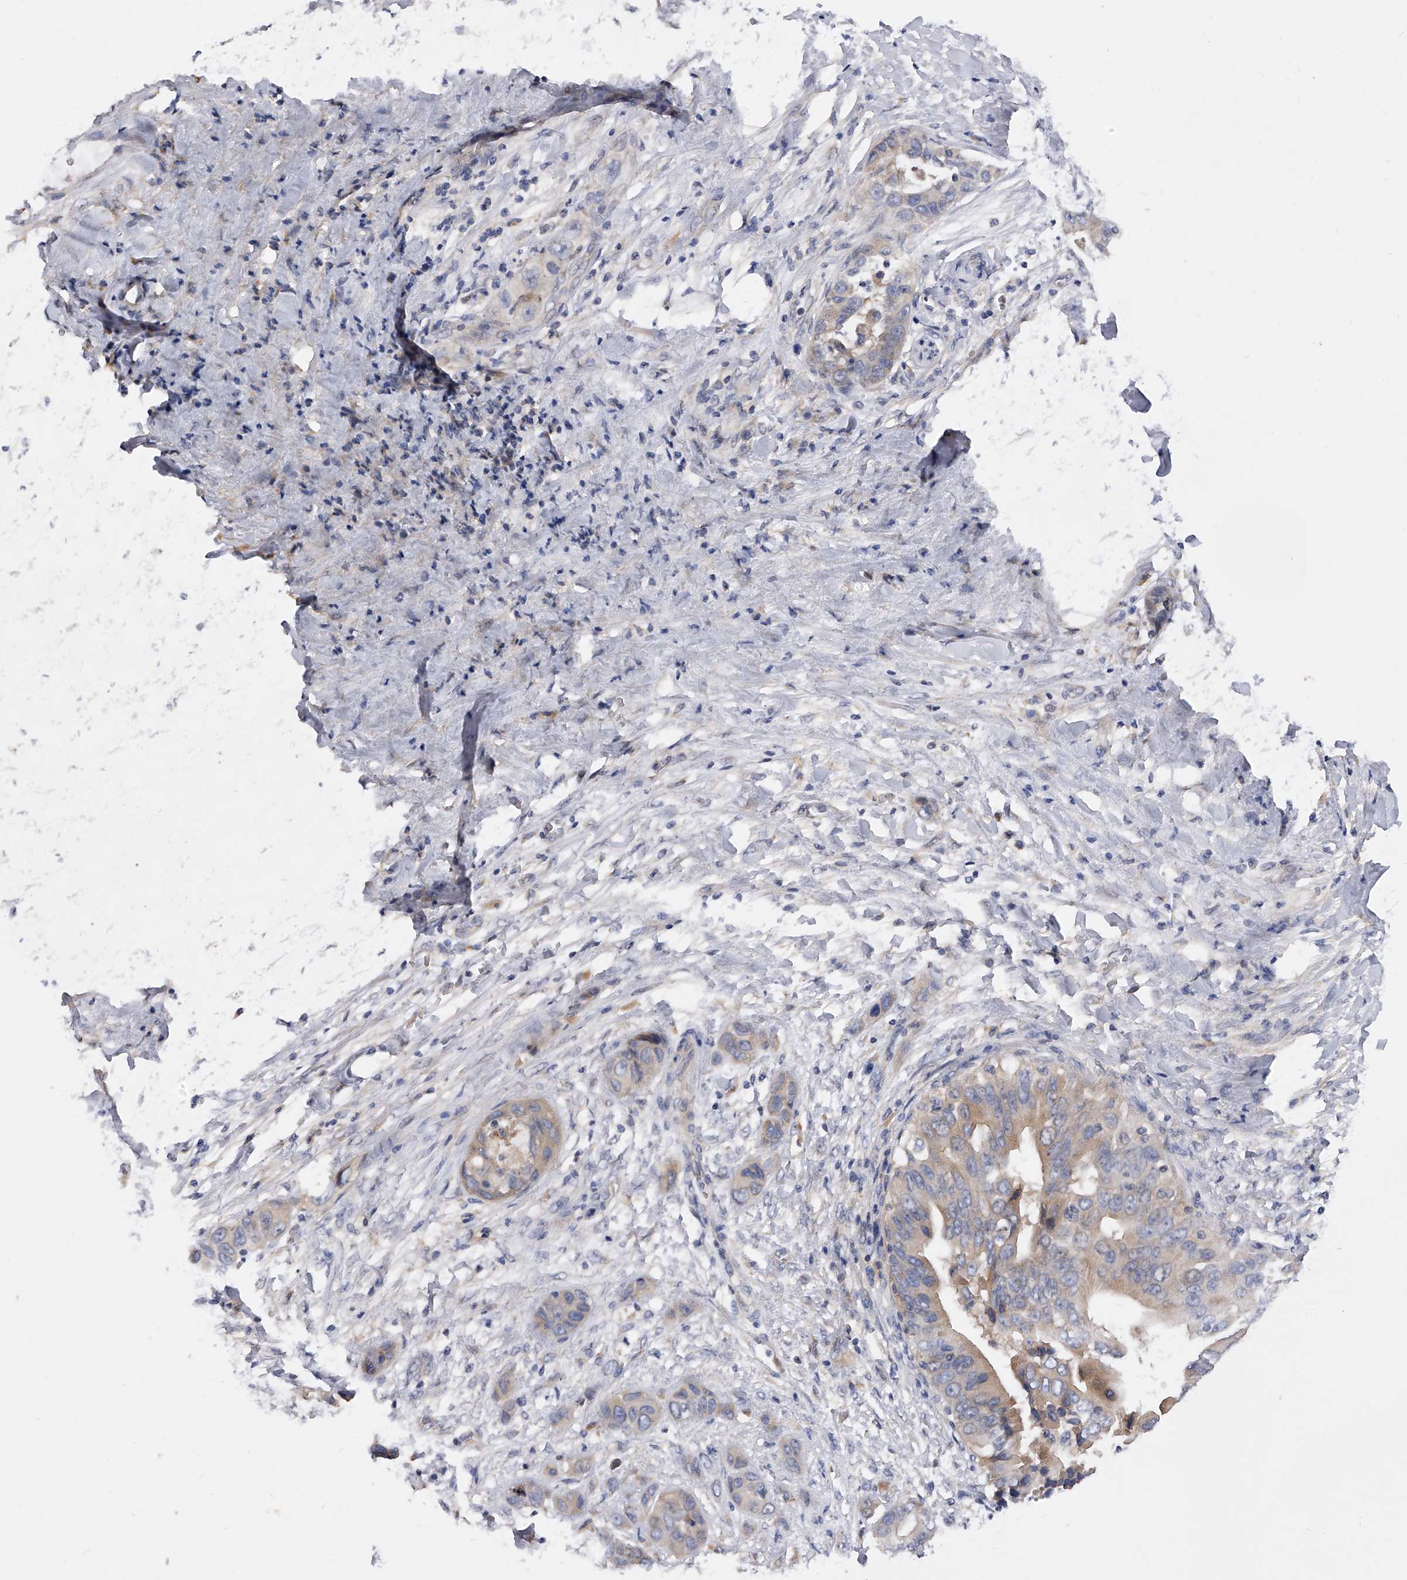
{"staining": {"intensity": "weak", "quantity": "<25%", "location": "cytoplasmic/membranous"}, "tissue": "liver cancer", "cell_type": "Tumor cells", "image_type": "cancer", "snomed": [{"axis": "morphology", "description": "Cholangiocarcinoma"}, {"axis": "topography", "description": "Liver"}], "caption": "Tumor cells are negative for protein expression in human liver cholangiocarcinoma. The staining was performed using DAB to visualize the protein expression in brown, while the nuclei were stained in blue with hematoxylin (Magnification: 20x).", "gene": "ARL4C", "patient": {"sex": "female", "age": 52}}